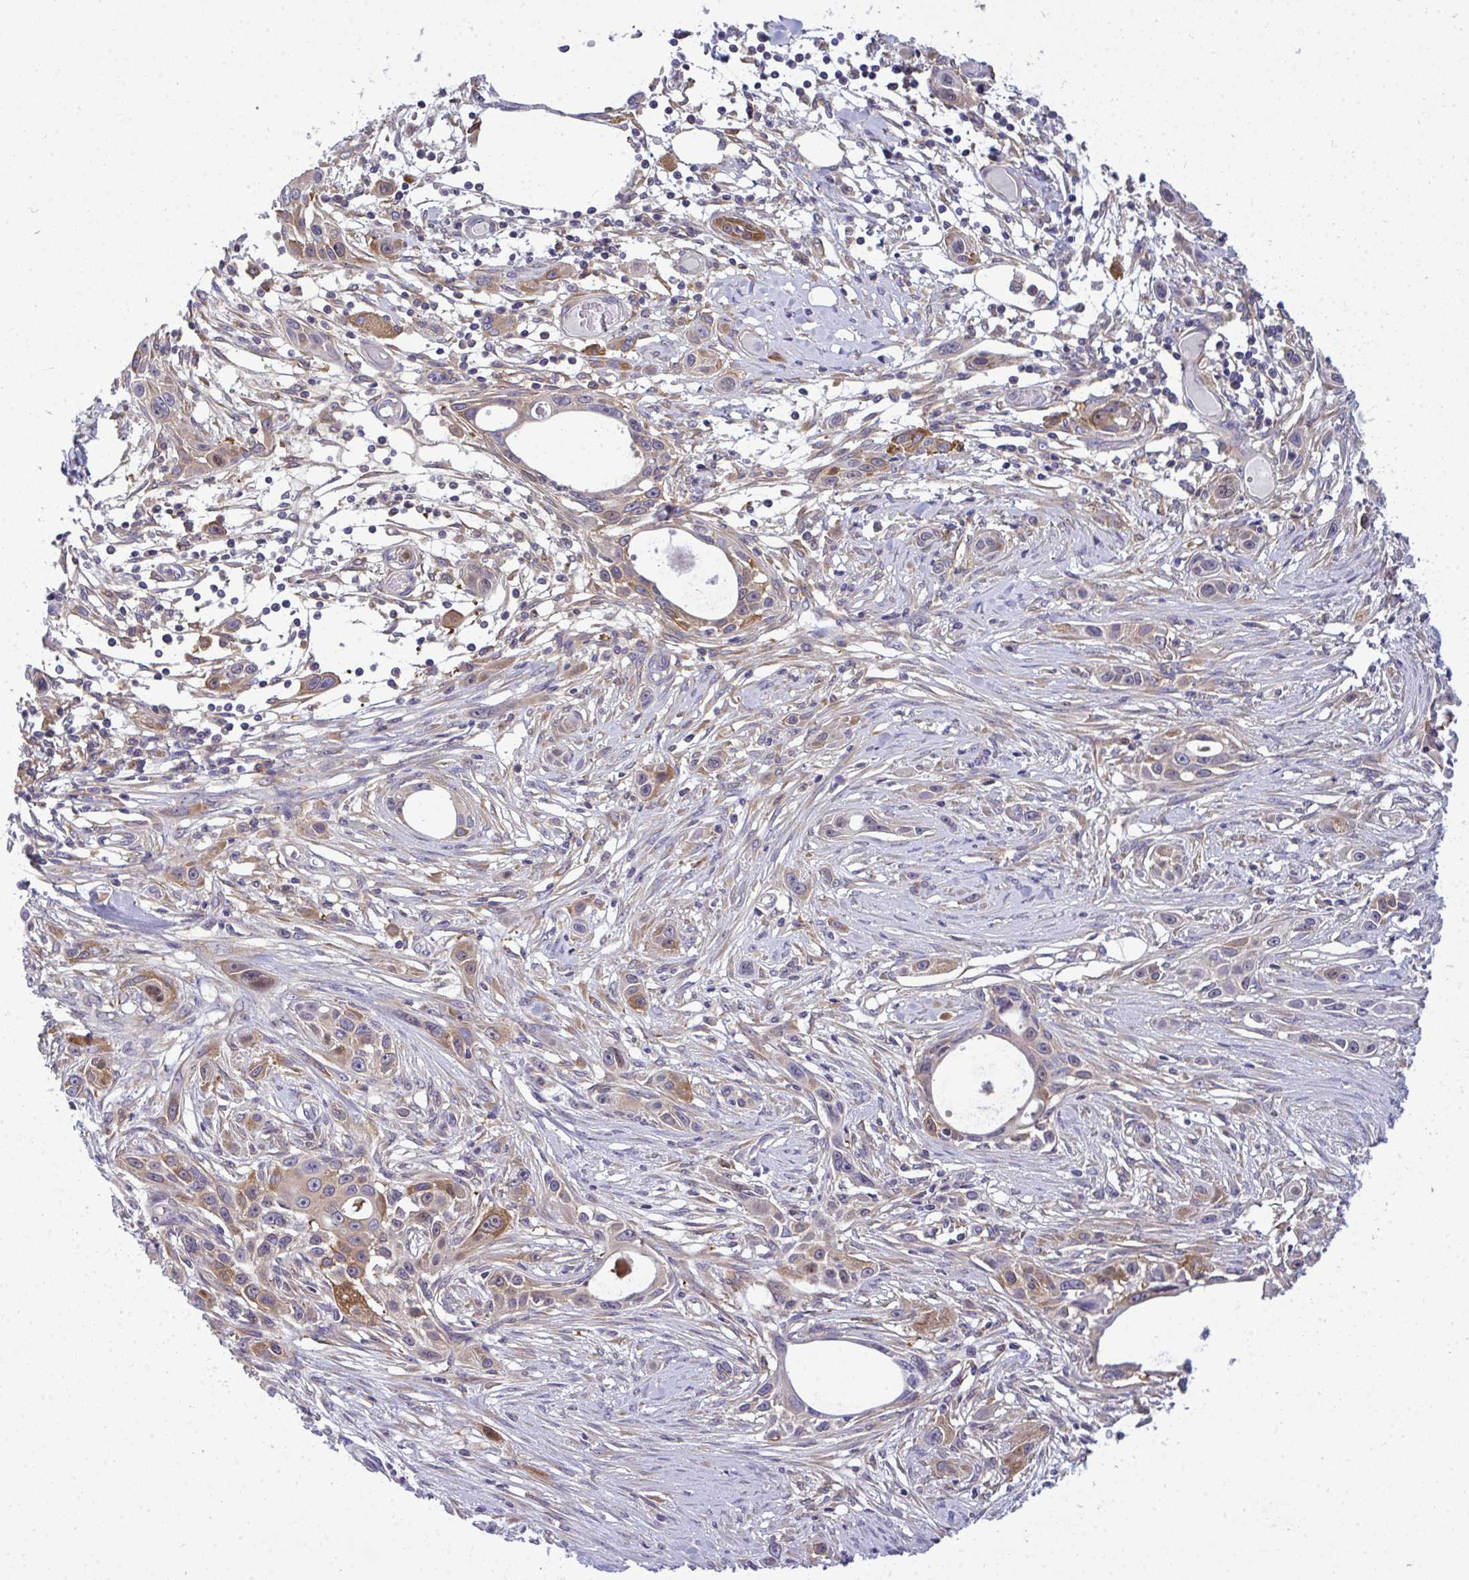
{"staining": {"intensity": "moderate", "quantity": "25%-75%", "location": "cytoplasmic/membranous"}, "tissue": "skin cancer", "cell_type": "Tumor cells", "image_type": "cancer", "snomed": [{"axis": "morphology", "description": "Squamous cell carcinoma, NOS"}, {"axis": "topography", "description": "Skin"}], "caption": "High-power microscopy captured an IHC image of skin cancer, revealing moderate cytoplasmic/membranous expression in approximately 25%-75% of tumor cells.", "gene": "SLC30A6", "patient": {"sex": "female", "age": 69}}